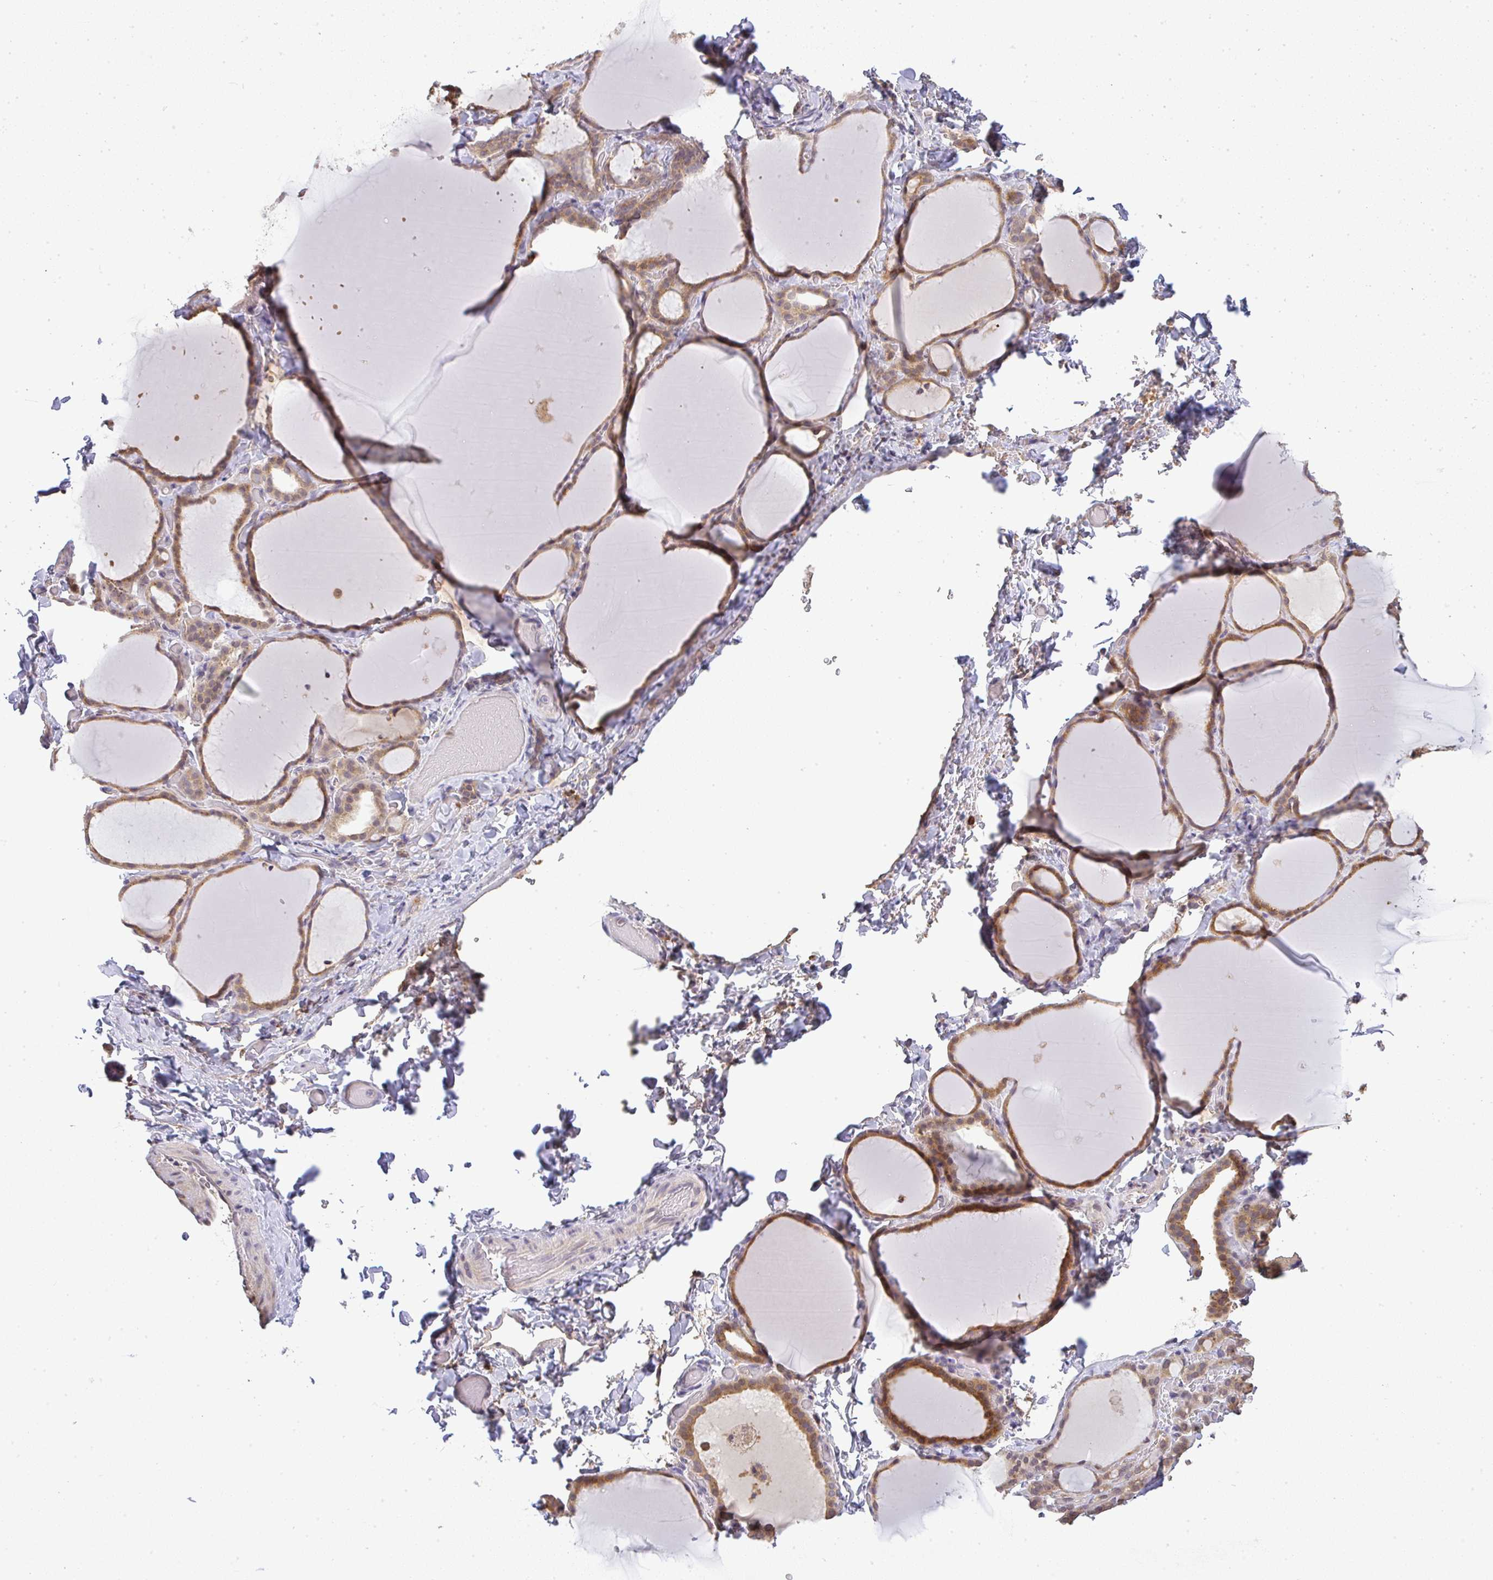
{"staining": {"intensity": "moderate", "quantity": ">75%", "location": "cytoplasmic/membranous"}, "tissue": "thyroid gland", "cell_type": "Glandular cells", "image_type": "normal", "snomed": [{"axis": "morphology", "description": "Normal tissue, NOS"}, {"axis": "topography", "description": "Thyroid gland"}], "caption": "Normal thyroid gland shows moderate cytoplasmic/membranous expression in about >75% of glandular cells (Stains: DAB in brown, nuclei in blue, Microscopy: brightfield microscopy at high magnification)..", "gene": "FAM153A", "patient": {"sex": "female", "age": 22}}